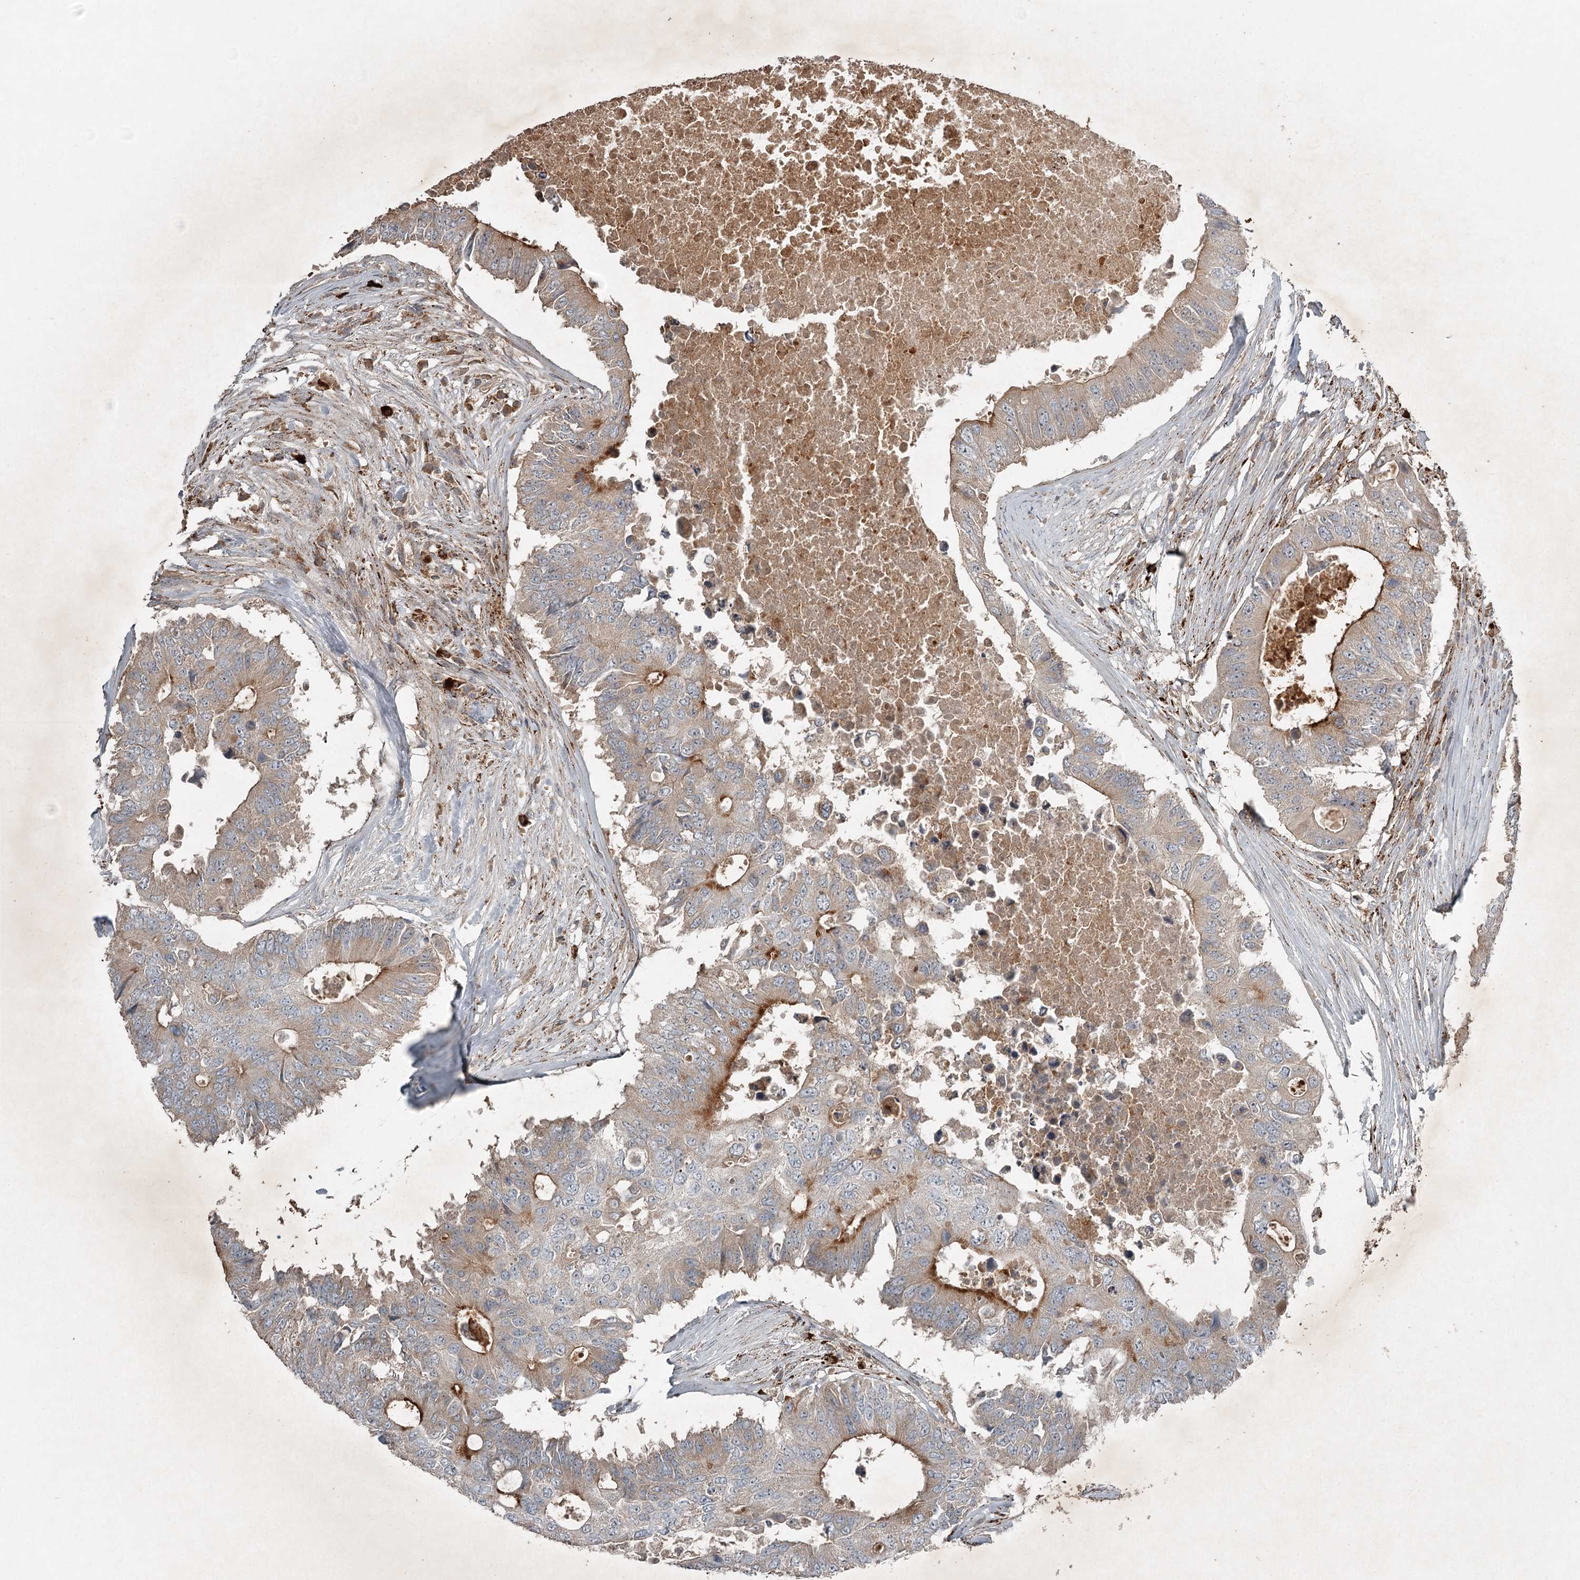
{"staining": {"intensity": "strong", "quantity": "<25%", "location": "cytoplasmic/membranous"}, "tissue": "colorectal cancer", "cell_type": "Tumor cells", "image_type": "cancer", "snomed": [{"axis": "morphology", "description": "Adenocarcinoma, NOS"}, {"axis": "topography", "description": "Colon"}], "caption": "Immunohistochemistry (IHC) (DAB) staining of human colorectal cancer (adenocarcinoma) shows strong cytoplasmic/membranous protein positivity in approximately <25% of tumor cells.", "gene": "SLC39A8", "patient": {"sex": "male", "age": 71}}